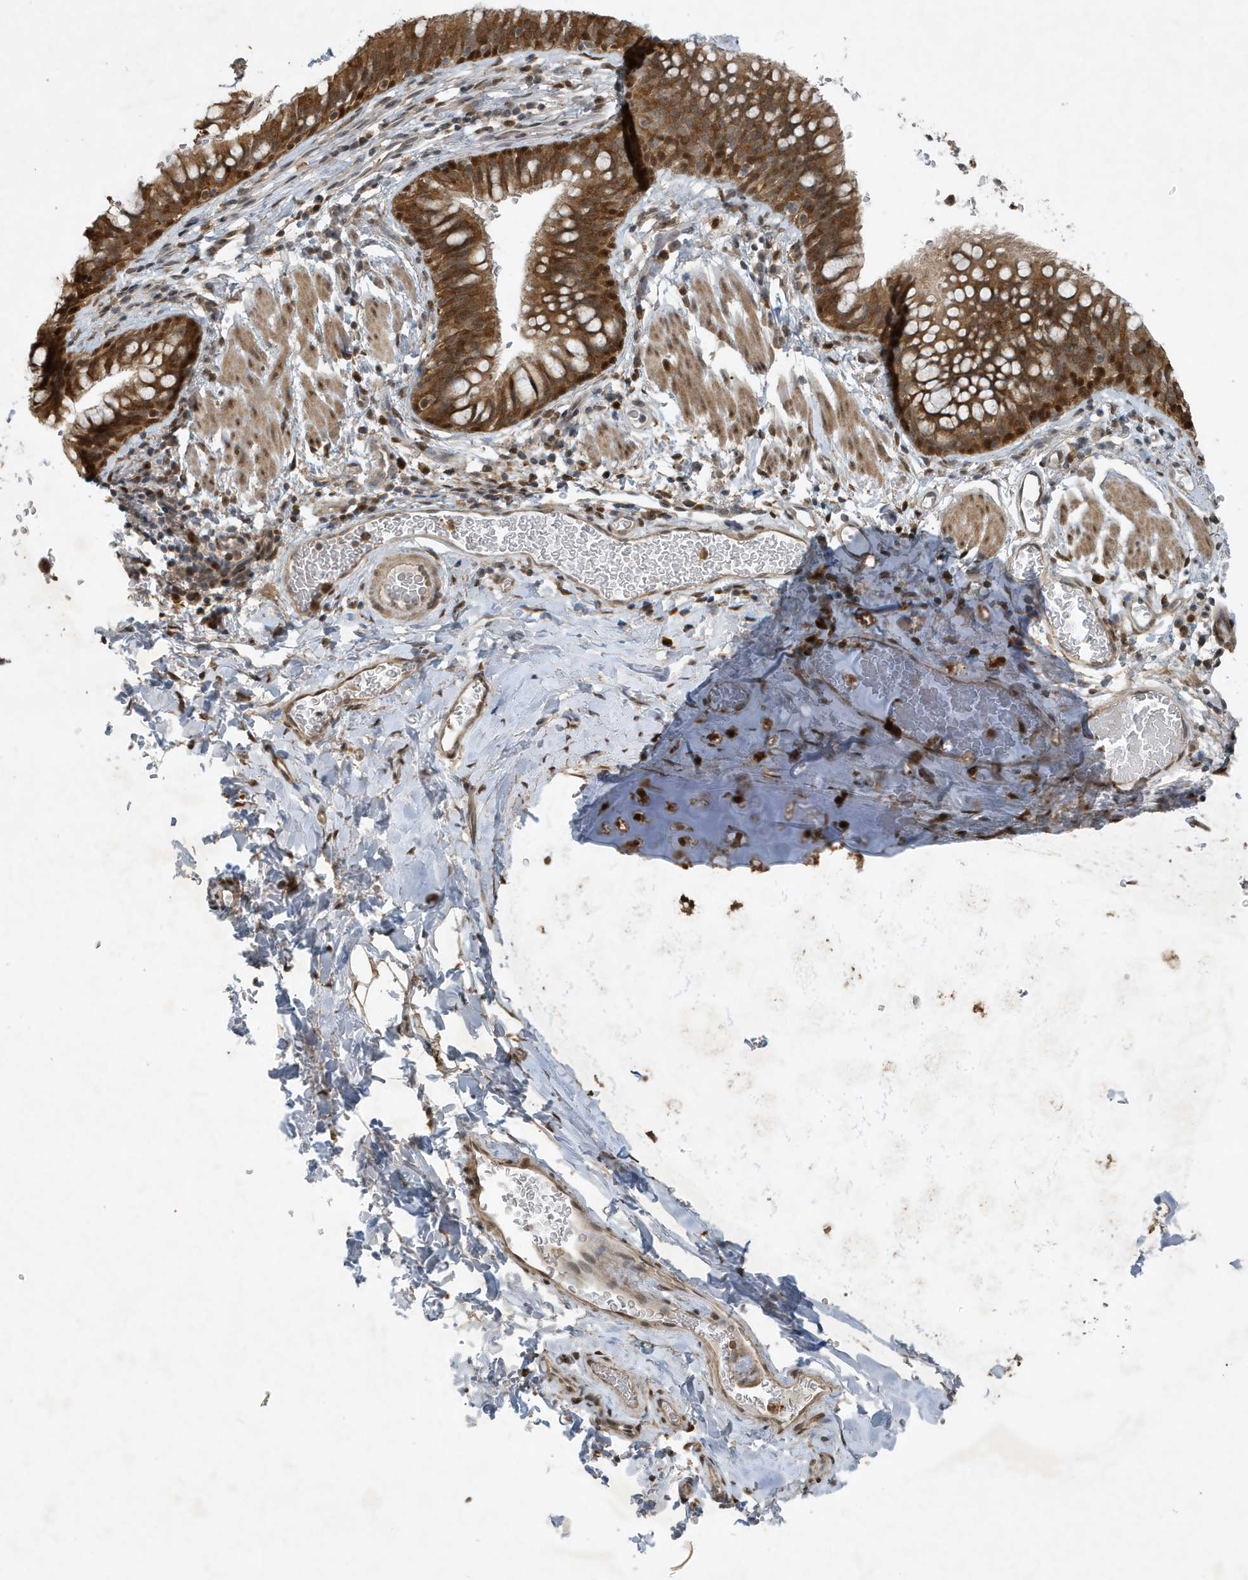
{"staining": {"intensity": "strong", "quantity": ">75%", "location": "cytoplasmic/membranous,nuclear"}, "tissue": "bronchus", "cell_type": "Respiratory epithelial cells", "image_type": "normal", "snomed": [{"axis": "morphology", "description": "Normal tissue, NOS"}, {"axis": "topography", "description": "Cartilage tissue"}, {"axis": "topography", "description": "Bronchus"}], "caption": "Immunohistochemistry (IHC) histopathology image of unremarkable bronchus: human bronchus stained using IHC displays high levels of strong protein expression localized specifically in the cytoplasmic/membranous,nuclear of respiratory epithelial cells, appearing as a cytoplasmic/membranous,nuclear brown color.", "gene": "HSPA1A", "patient": {"sex": "female", "age": 36}}